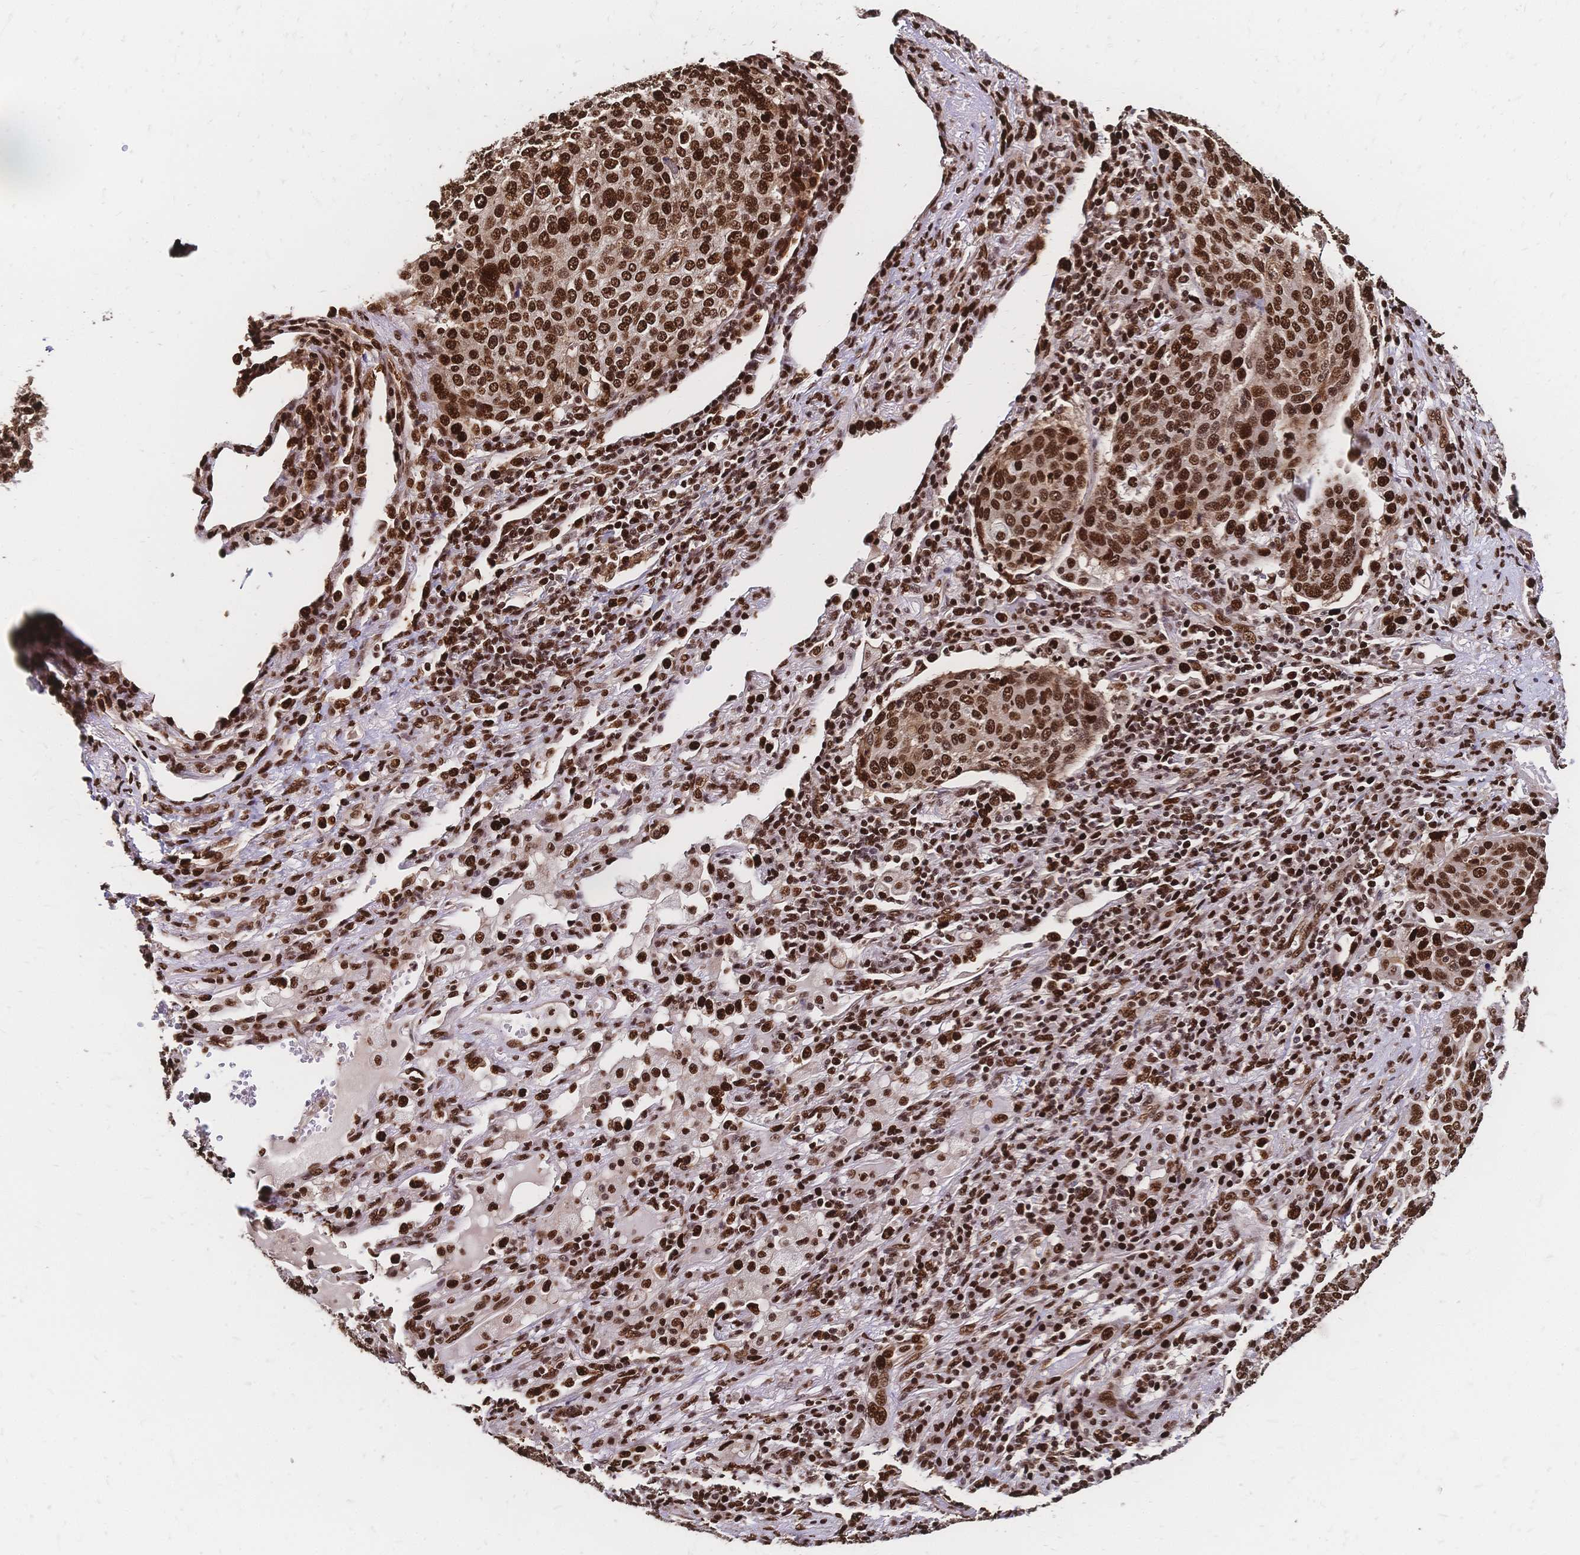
{"staining": {"intensity": "strong", "quantity": ">75%", "location": "nuclear"}, "tissue": "lung cancer", "cell_type": "Tumor cells", "image_type": "cancer", "snomed": [{"axis": "morphology", "description": "Squamous cell carcinoma, NOS"}, {"axis": "topography", "description": "Lung"}], "caption": "Immunohistochemistry (DAB (3,3'-diaminobenzidine)) staining of human lung cancer (squamous cell carcinoma) reveals strong nuclear protein positivity in approximately >75% of tumor cells.", "gene": "HDGF", "patient": {"sex": "male", "age": 63}}